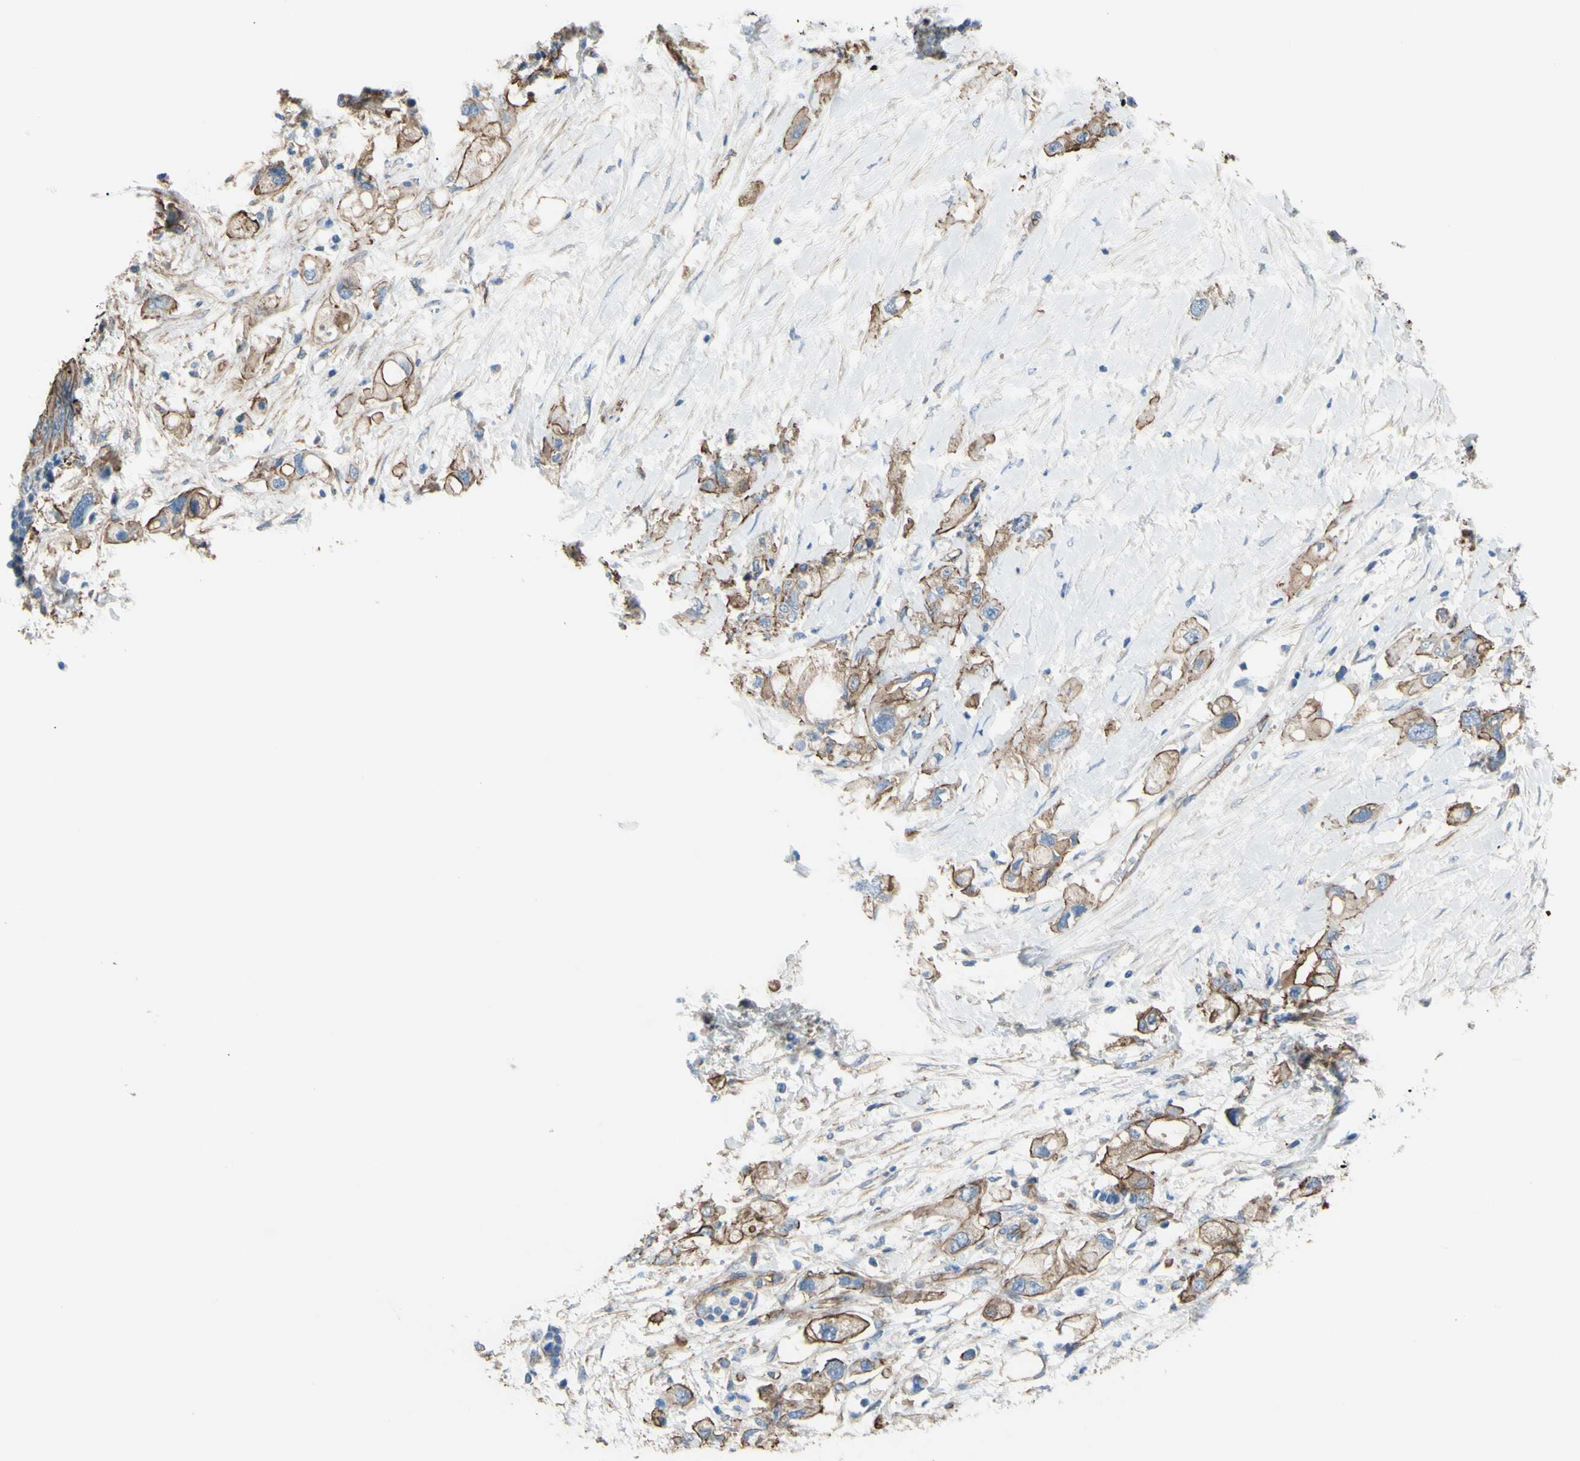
{"staining": {"intensity": "moderate", "quantity": ">75%", "location": "cytoplasmic/membranous"}, "tissue": "pancreatic cancer", "cell_type": "Tumor cells", "image_type": "cancer", "snomed": [{"axis": "morphology", "description": "Adenocarcinoma, NOS"}, {"axis": "topography", "description": "Pancreas"}], "caption": "Immunohistochemistry staining of adenocarcinoma (pancreatic), which shows medium levels of moderate cytoplasmic/membranous expression in about >75% of tumor cells indicating moderate cytoplasmic/membranous protein expression. The staining was performed using DAB (3,3'-diaminobenzidine) (brown) for protein detection and nuclei were counterstained in hematoxylin (blue).", "gene": "TPBG", "patient": {"sex": "female", "age": 56}}